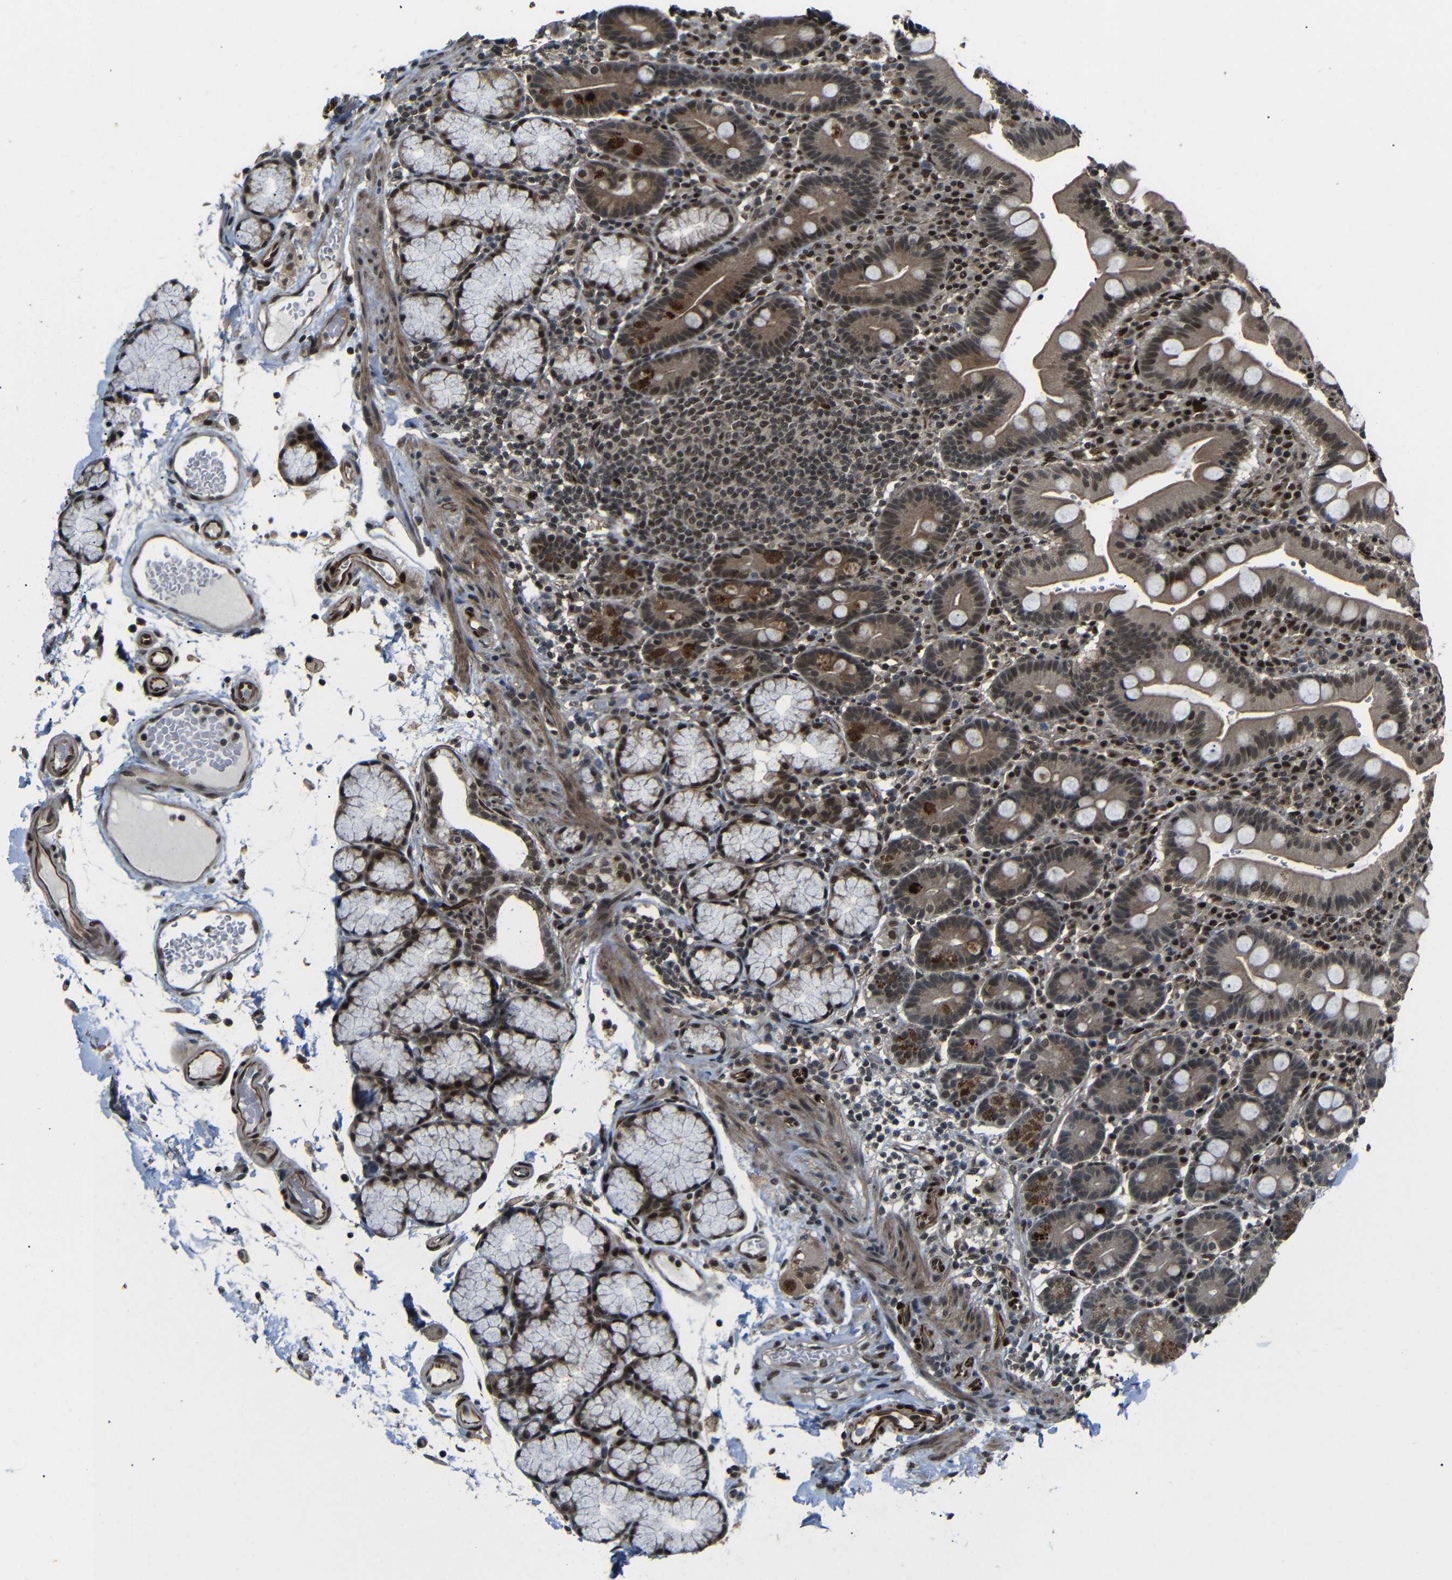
{"staining": {"intensity": "moderate", "quantity": ">75%", "location": "cytoplasmic/membranous,nuclear"}, "tissue": "duodenum", "cell_type": "Glandular cells", "image_type": "normal", "snomed": [{"axis": "morphology", "description": "Normal tissue, NOS"}, {"axis": "topography", "description": "Small intestine, NOS"}], "caption": "The histopathology image demonstrates a brown stain indicating the presence of a protein in the cytoplasmic/membranous,nuclear of glandular cells in duodenum. (IHC, brightfield microscopy, high magnification).", "gene": "TBX2", "patient": {"sex": "female", "age": 71}}